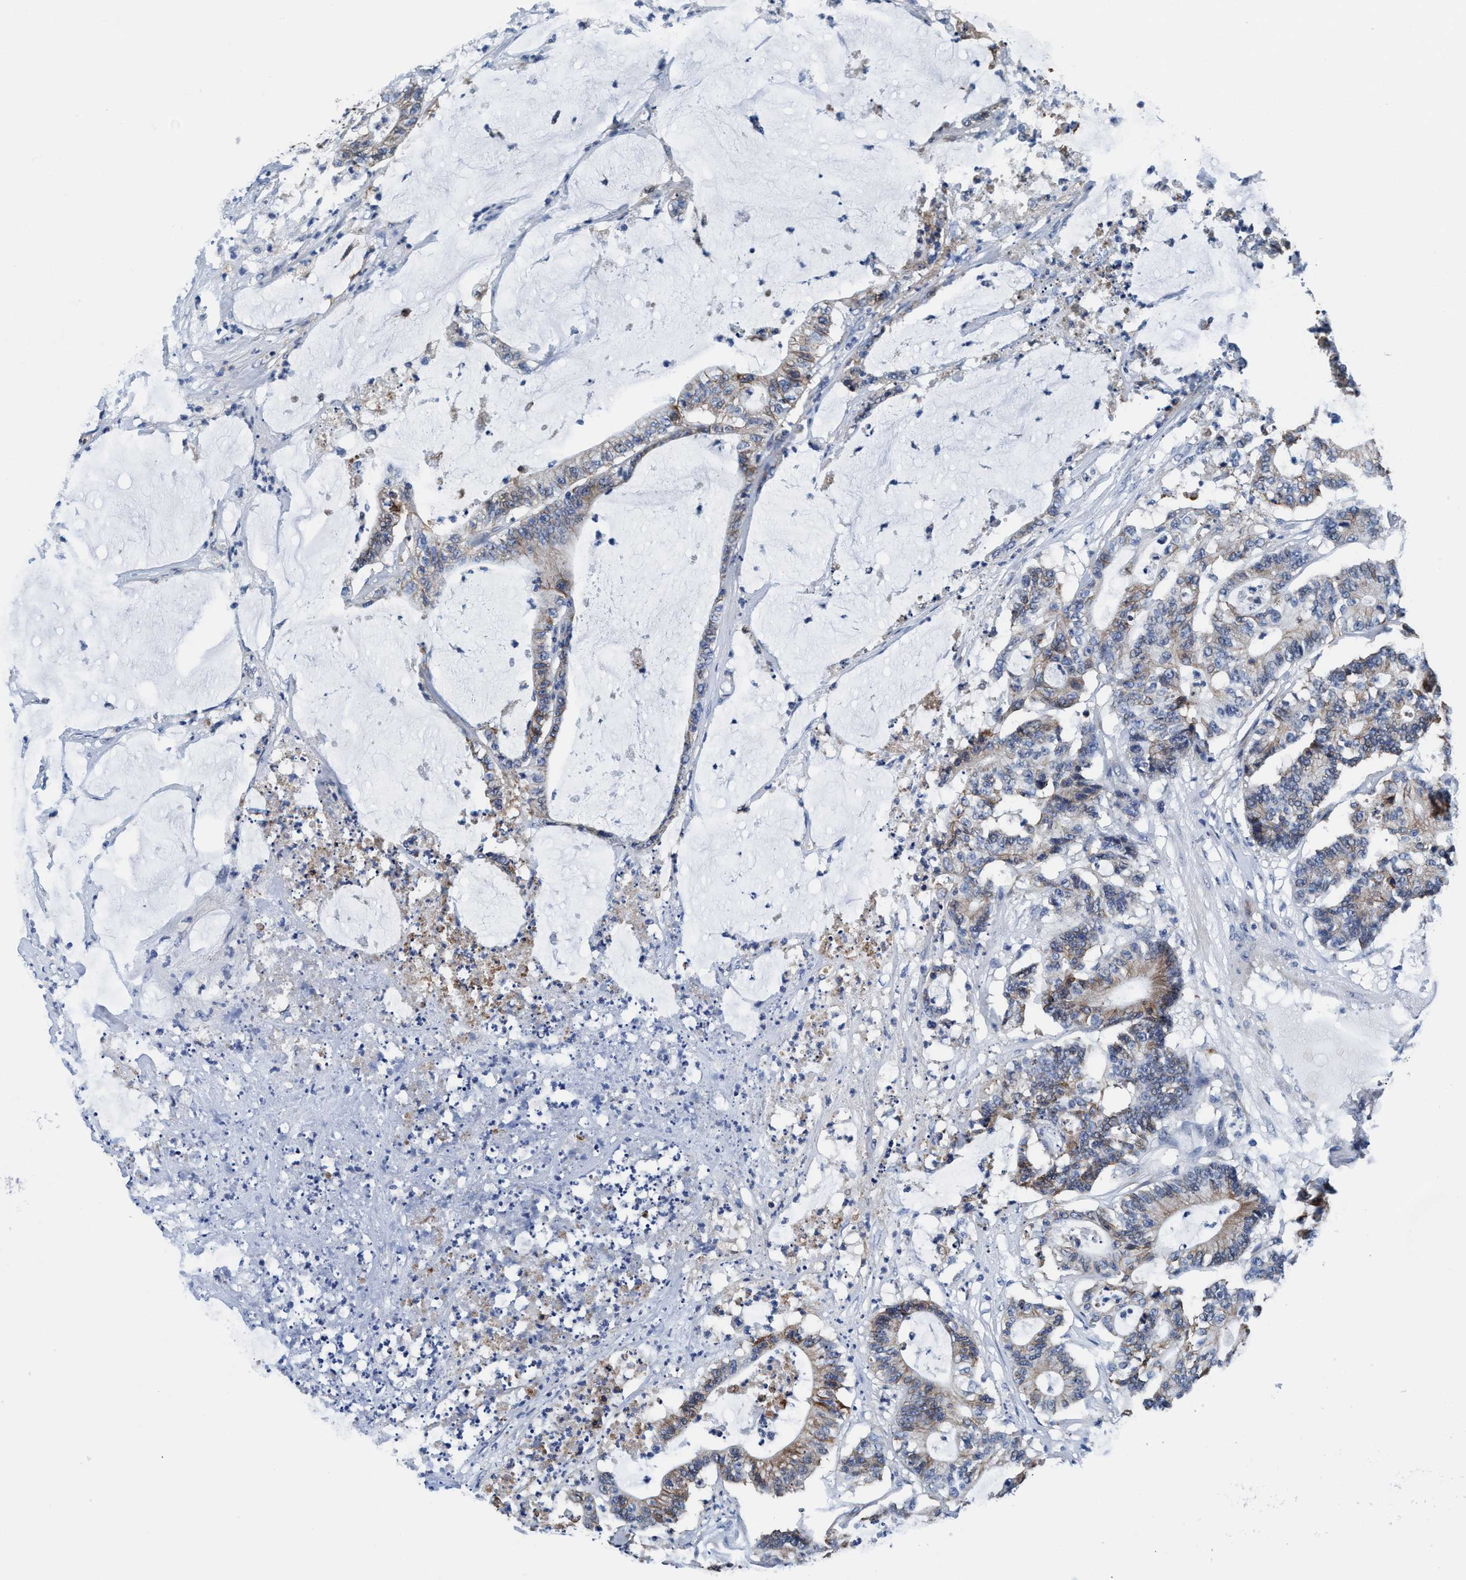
{"staining": {"intensity": "moderate", "quantity": "25%-75%", "location": "cytoplasmic/membranous"}, "tissue": "colorectal cancer", "cell_type": "Tumor cells", "image_type": "cancer", "snomed": [{"axis": "morphology", "description": "Adenocarcinoma, NOS"}, {"axis": "topography", "description": "Colon"}], "caption": "Colorectal adenocarcinoma tissue exhibits moderate cytoplasmic/membranous staining in about 25%-75% of tumor cells, visualized by immunohistochemistry. The staining was performed using DAB, with brown indicating positive protein expression. Nuclei are stained blue with hematoxylin.", "gene": "TMEM94", "patient": {"sex": "female", "age": 84}}